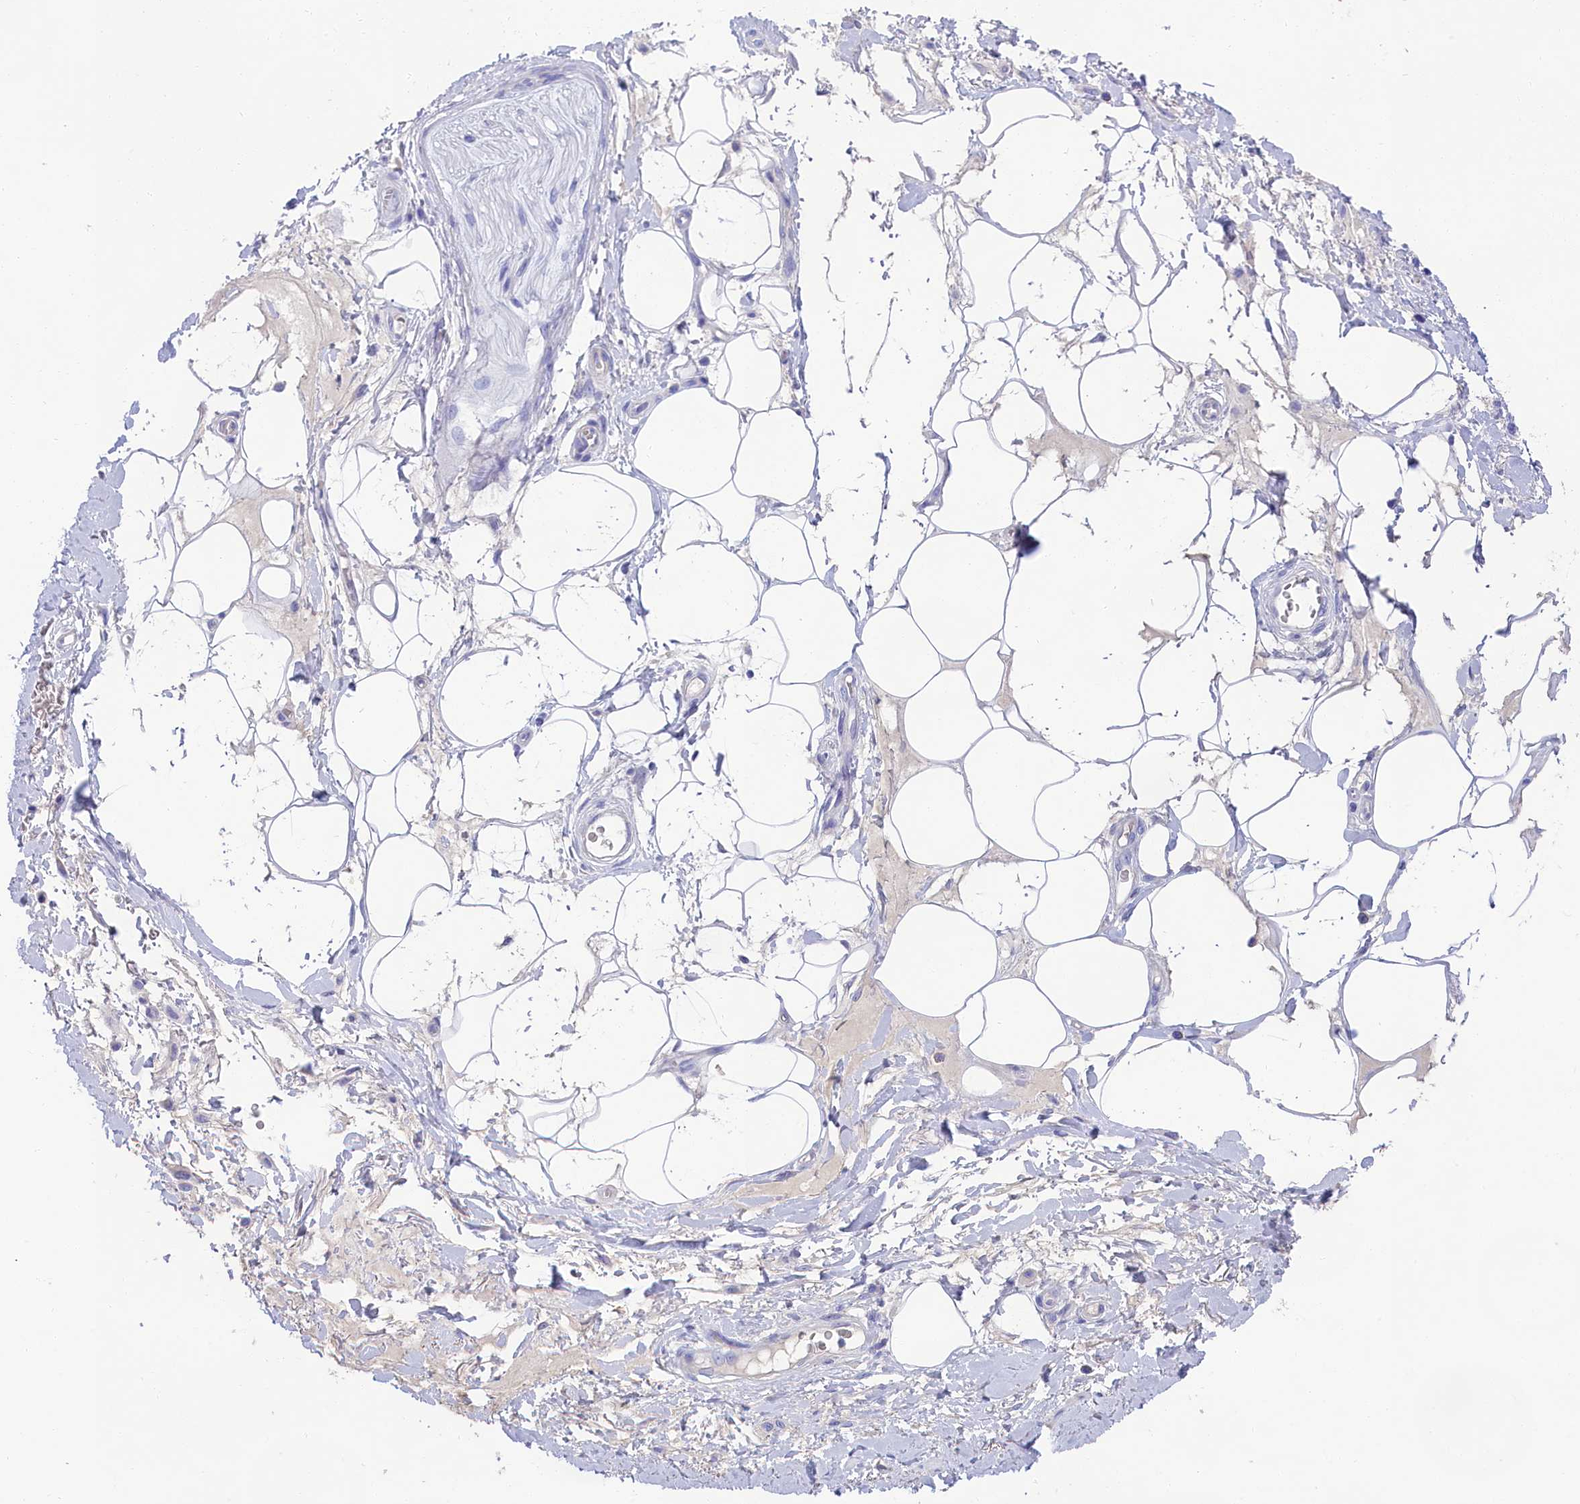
{"staining": {"intensity": "negative", "quantity": "none", "location": "none"}, "tissue": "adipose tissue", "cell_type": "Adipocytes", "image_type": "normal", "snomed": [{"axis": "morphology", "description": "Normal tissue, NOS"}, {"axis": "morphology", "description": "Adenocarcinoma, NOS"}, {"axis": "topography", "description": "Rectum"}, {"axis": "topography", "description": "Vagina"}, {"axis": "topography", "description": "Peripheral nerve tissue"}], "caption": "A high-resolution histopathology image shows immunohistochemistry (IHC) staining of benign adipose tissue, which shows no significant positivity in adipocytes.", "gene": "SULT2A1", "patient": {"sex": "female", "age": 71}}